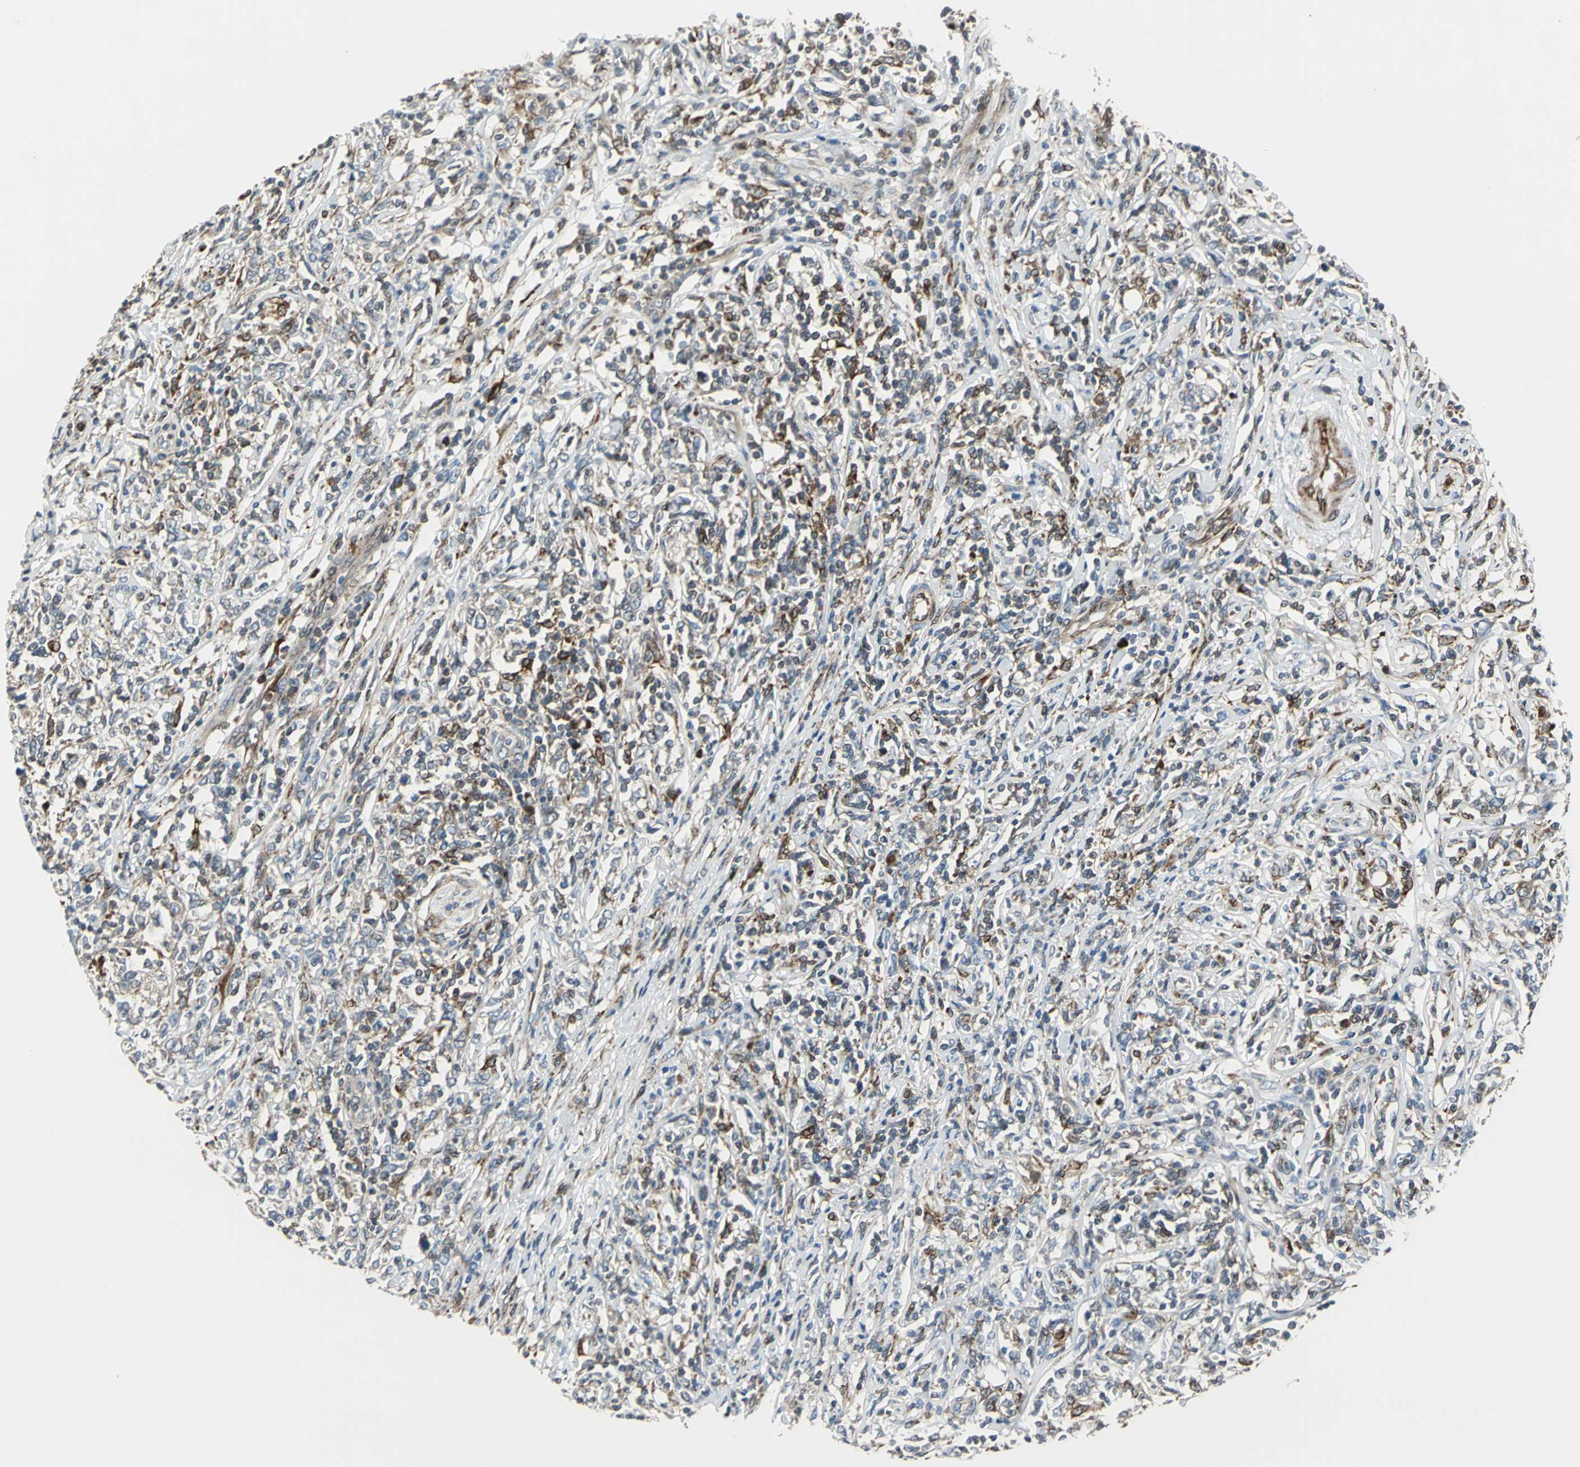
{"staining": {"intensity": "moderate", "quantity": "25%-75%", "location": "cytoplasmic/membranous"}, "tissue": "lymphoma", "cell_type": "Tumor cells", "image_type": "cancer", "snomed": [{"axis": "morphology", "description": "Malignant lymphoma, non-Hodgkin's type, High grade"}, {"axis": "topography", "description": "Lymph node"}], "caption": "IHC of human lymphoma demonstrates medium levels of moderate cytoplasmic/membranous positivity in approximately 25%-75% of tumor cells. The staining is performed using DAB (3,3'-diaminobenzidine) brown chromogen to label protein expression. The nuclei are counter-stained blue using hematoxylin.", "gene": "HTATIP2", "patient": {"sex": "female", "age": 84}}